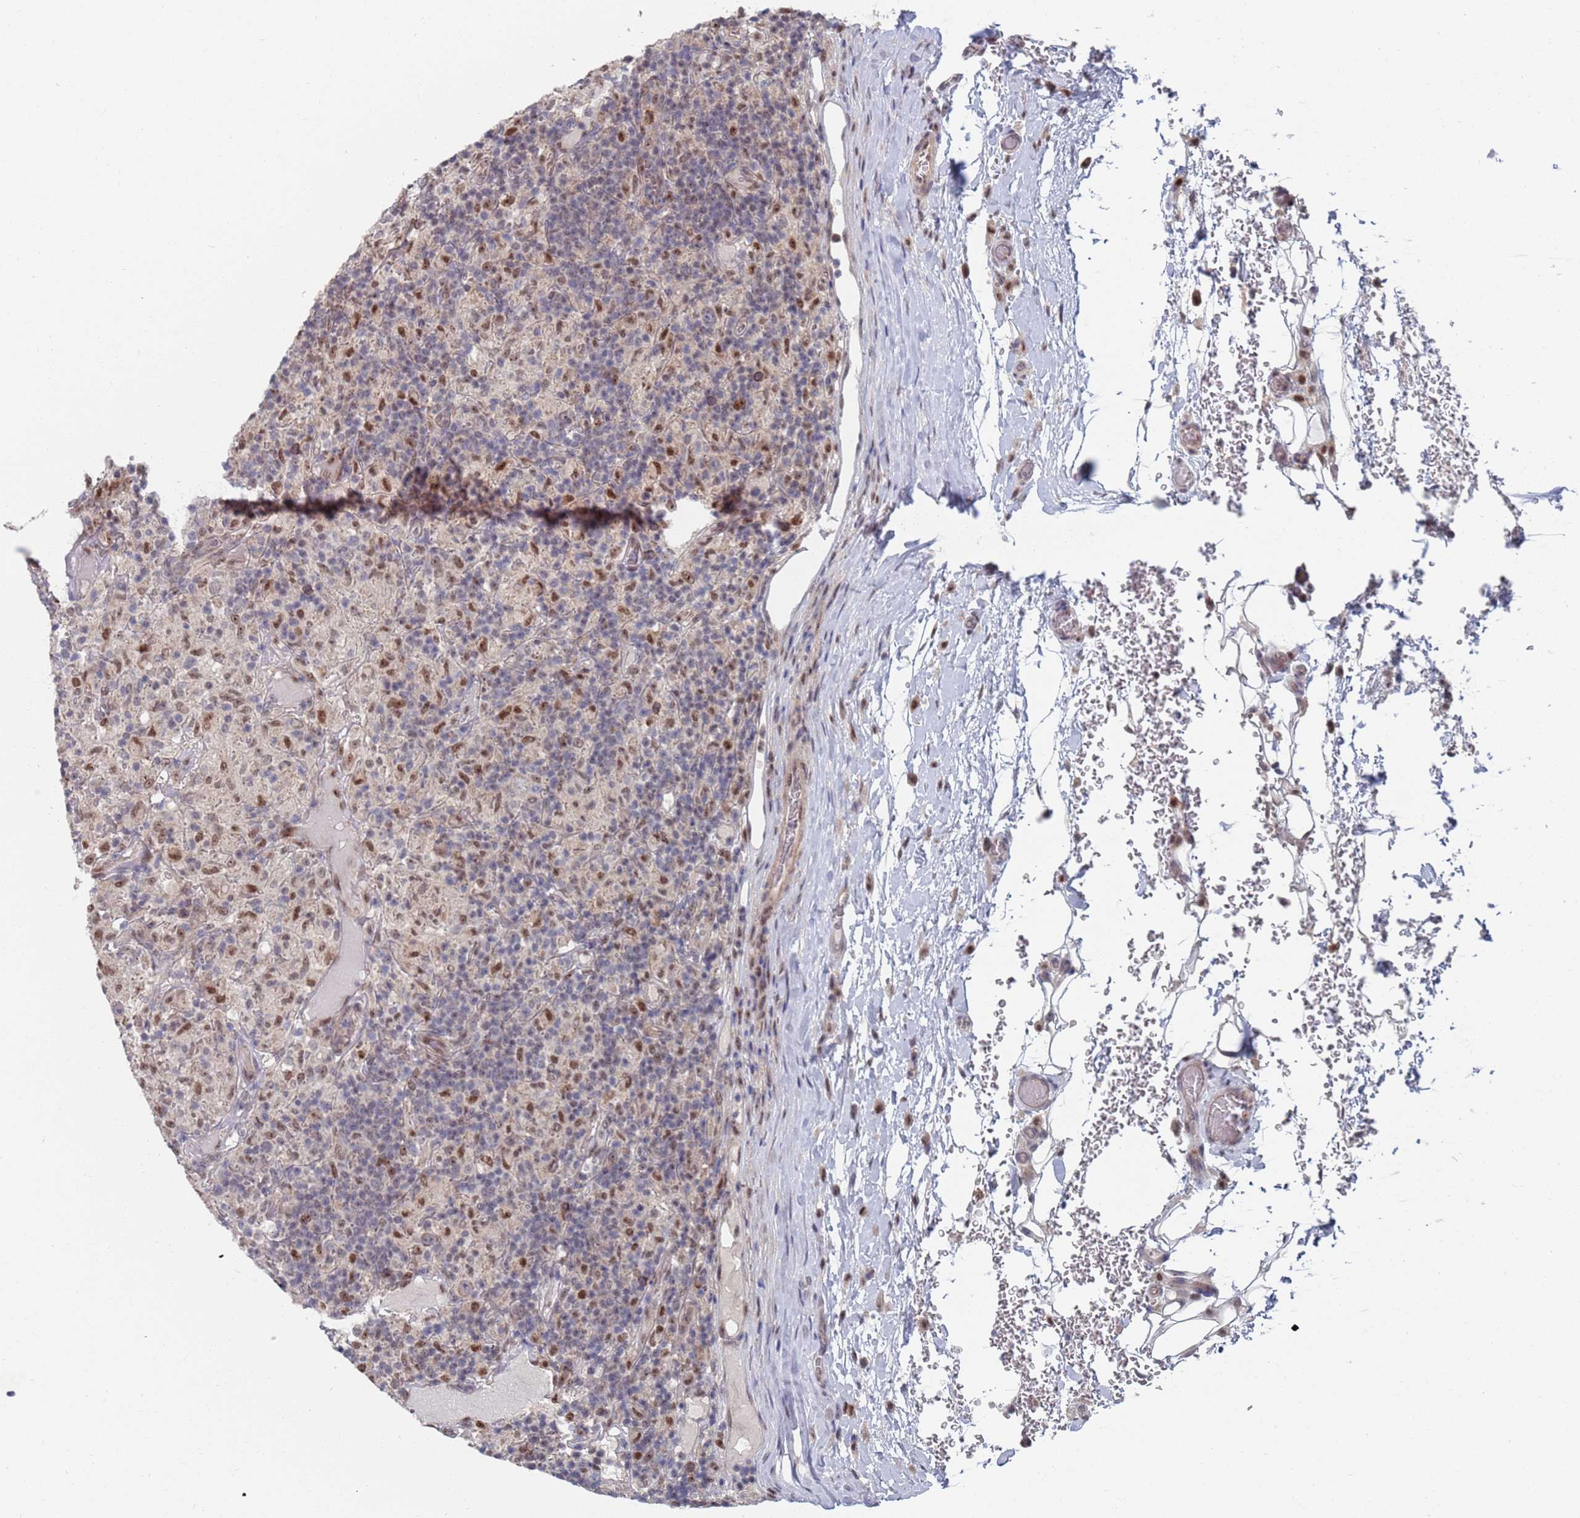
{"staining": {"intensity": "weak", "quantity": "<25%", "location": "cytoplasmic/membranous"}, "tissue": "lymphoma", "cell_type": "Tumor cells", "image_type": "cancer", "snomed": [{"axis": "morphology", "description": "Hodgkin's disease, NOS"}, {"axis": "topography", "description": "Lymph node"}], "caption": "IHC histopathology image of Hodgkin's disease stained for a protein (brown), which reveals no expression in tumor cells. Brightfield microscopy of IHC stained with DAB (3,3'-diaminobenzidine) (brown) and hematoxylin (blue), captured at high magnification.", "gene": "RPP25", "patient": {"sex": "male", "age": 70}}